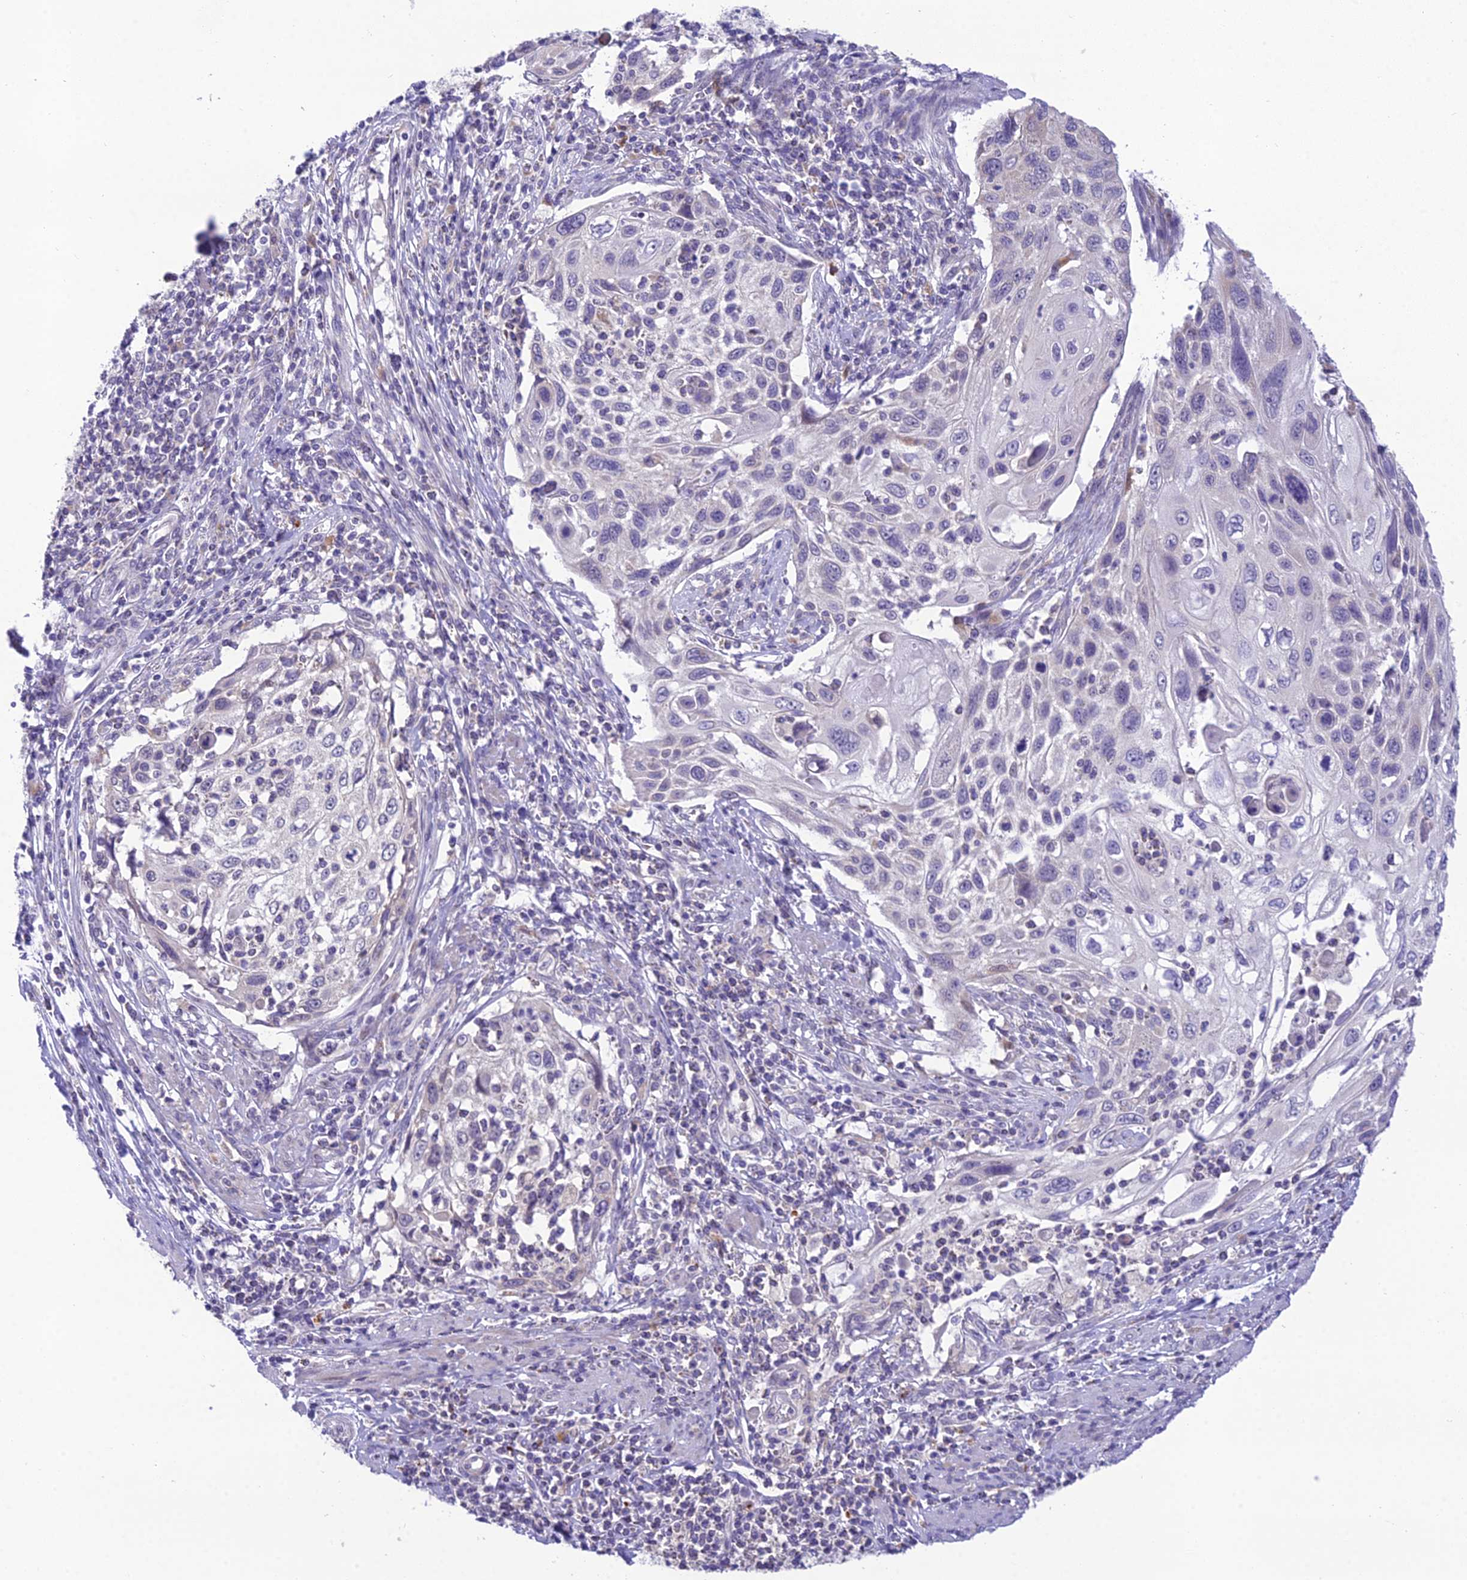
{"staining": {"intensity": "negative", "quantity": "none", "location": "none"}, "tissue": "cervical cancer", "cell_type": "Tumor cells", "image_type": "cancer", "snomed": [{"axis": "morphology", "description": "Squamous cell carcinoma, NOS"}, {"axis": "topography", "description": "Cervix"}], "caption": "Protein analysis of cervical cancer reveals no significant staining in tumor cells. The staining was performed using DAB (3,3'-diaminobenzidine) to visualize the protein expression in brown, while the nuclei were stained in blue with hematoxylin (Magnification: 20x).", "gene": "MIIP", "patient": {"sex": "female", "age": 70}}